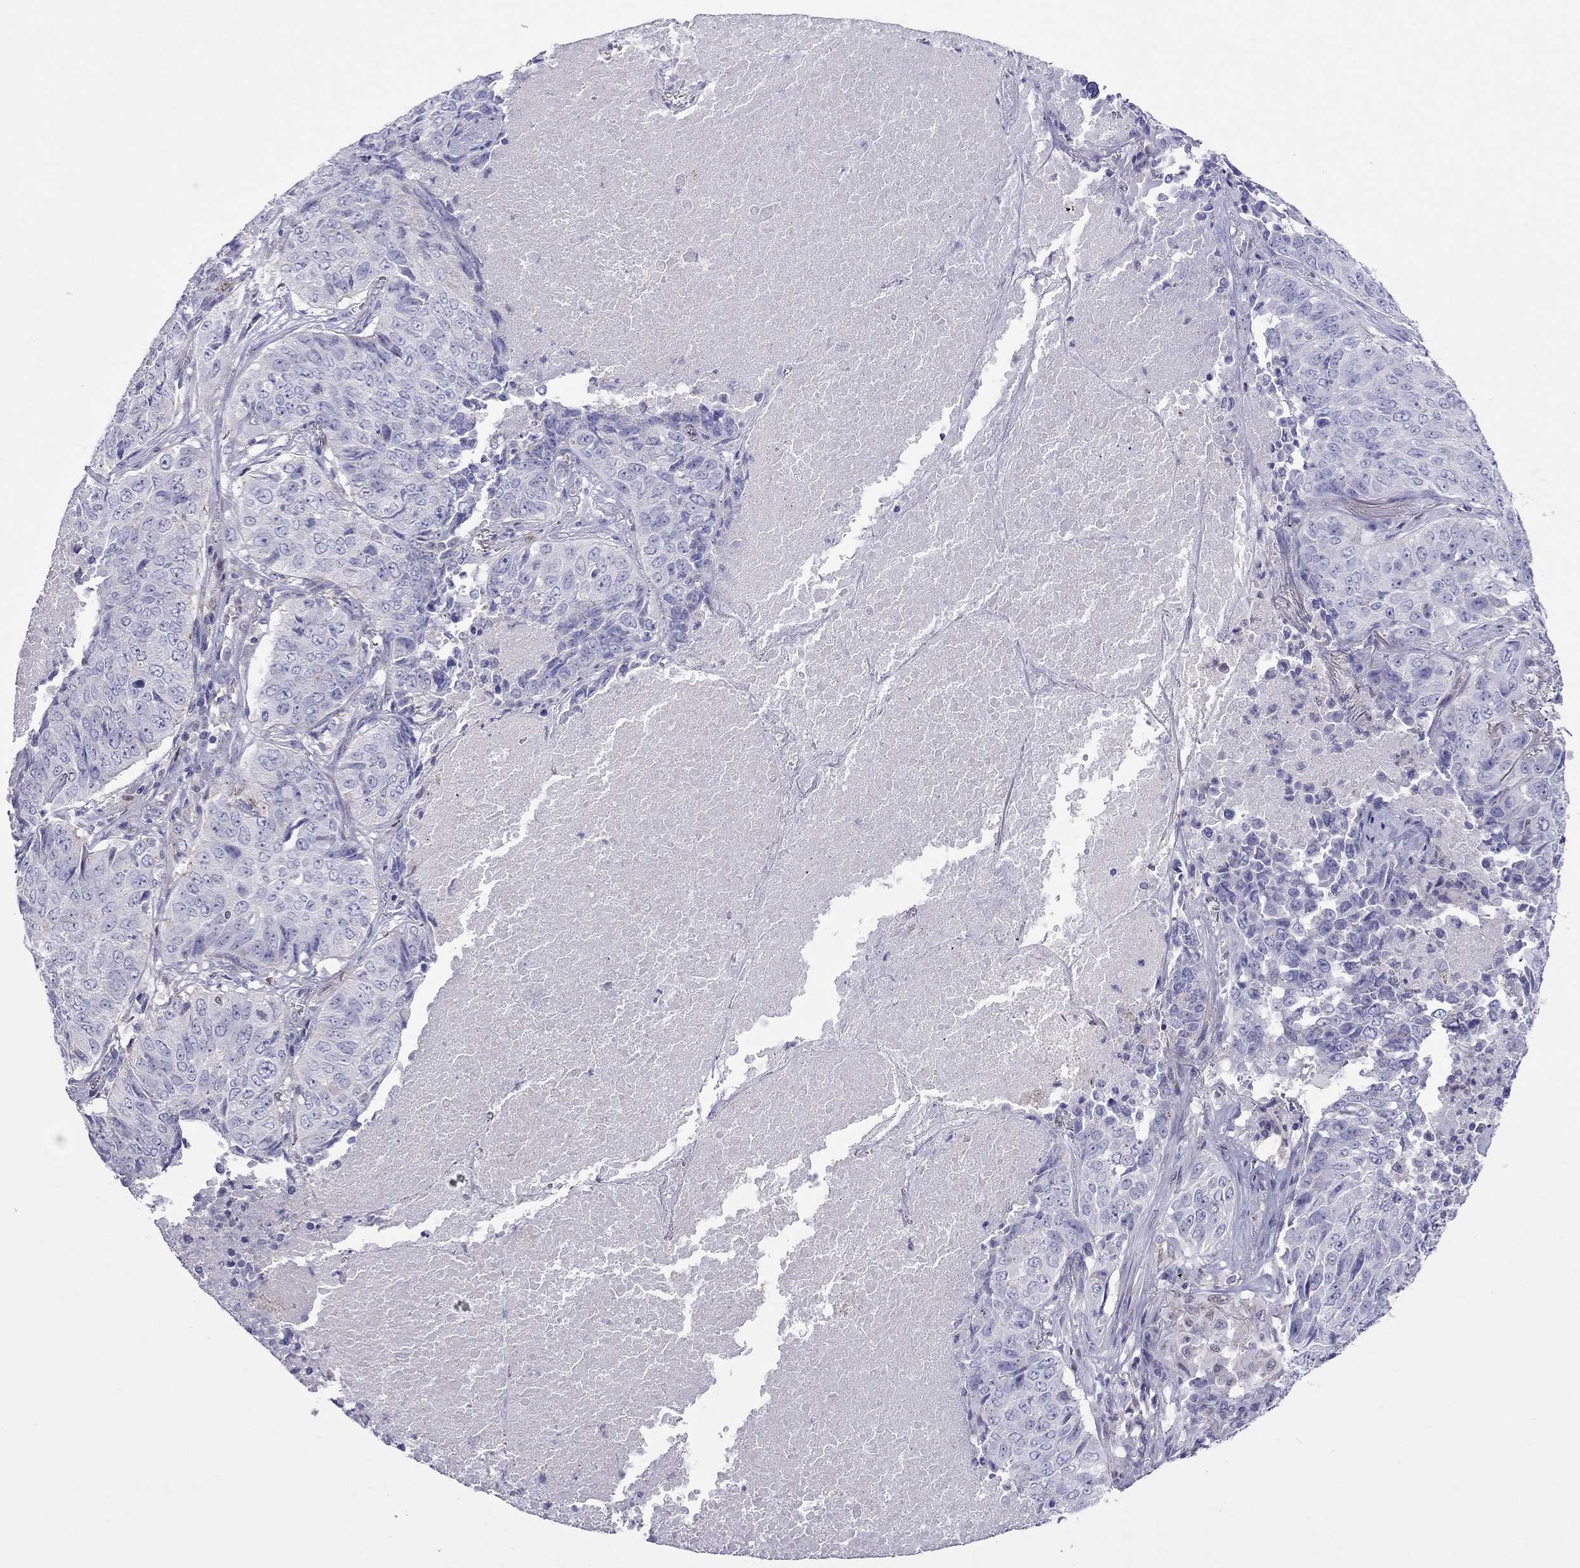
{"staining": {"intensity": "negative", "quantity": "none", "location": "none"}, "tissue": "lung cancer", "cell_type": "Tumor cells", "image_type": "cancer", "snomed": [{"axis": "morphology", "description": "Normal tissue, NOS"}, {"axis": "morphology", "description": "Squamous cell carcinoma, NOS"}, {"axis": "topography", "description": "Bronchus"}, {"axis": "topography", "description": "Lung"}], "caption": "Immunohistochemistry histopathology image of neoplastic tissue: squamous cell carcinoma (lung) stained with DAB shows no significant protein positivity in tumor cells.", "gene": "MPZ", "patient": {"sex": "male", "age": 64}}